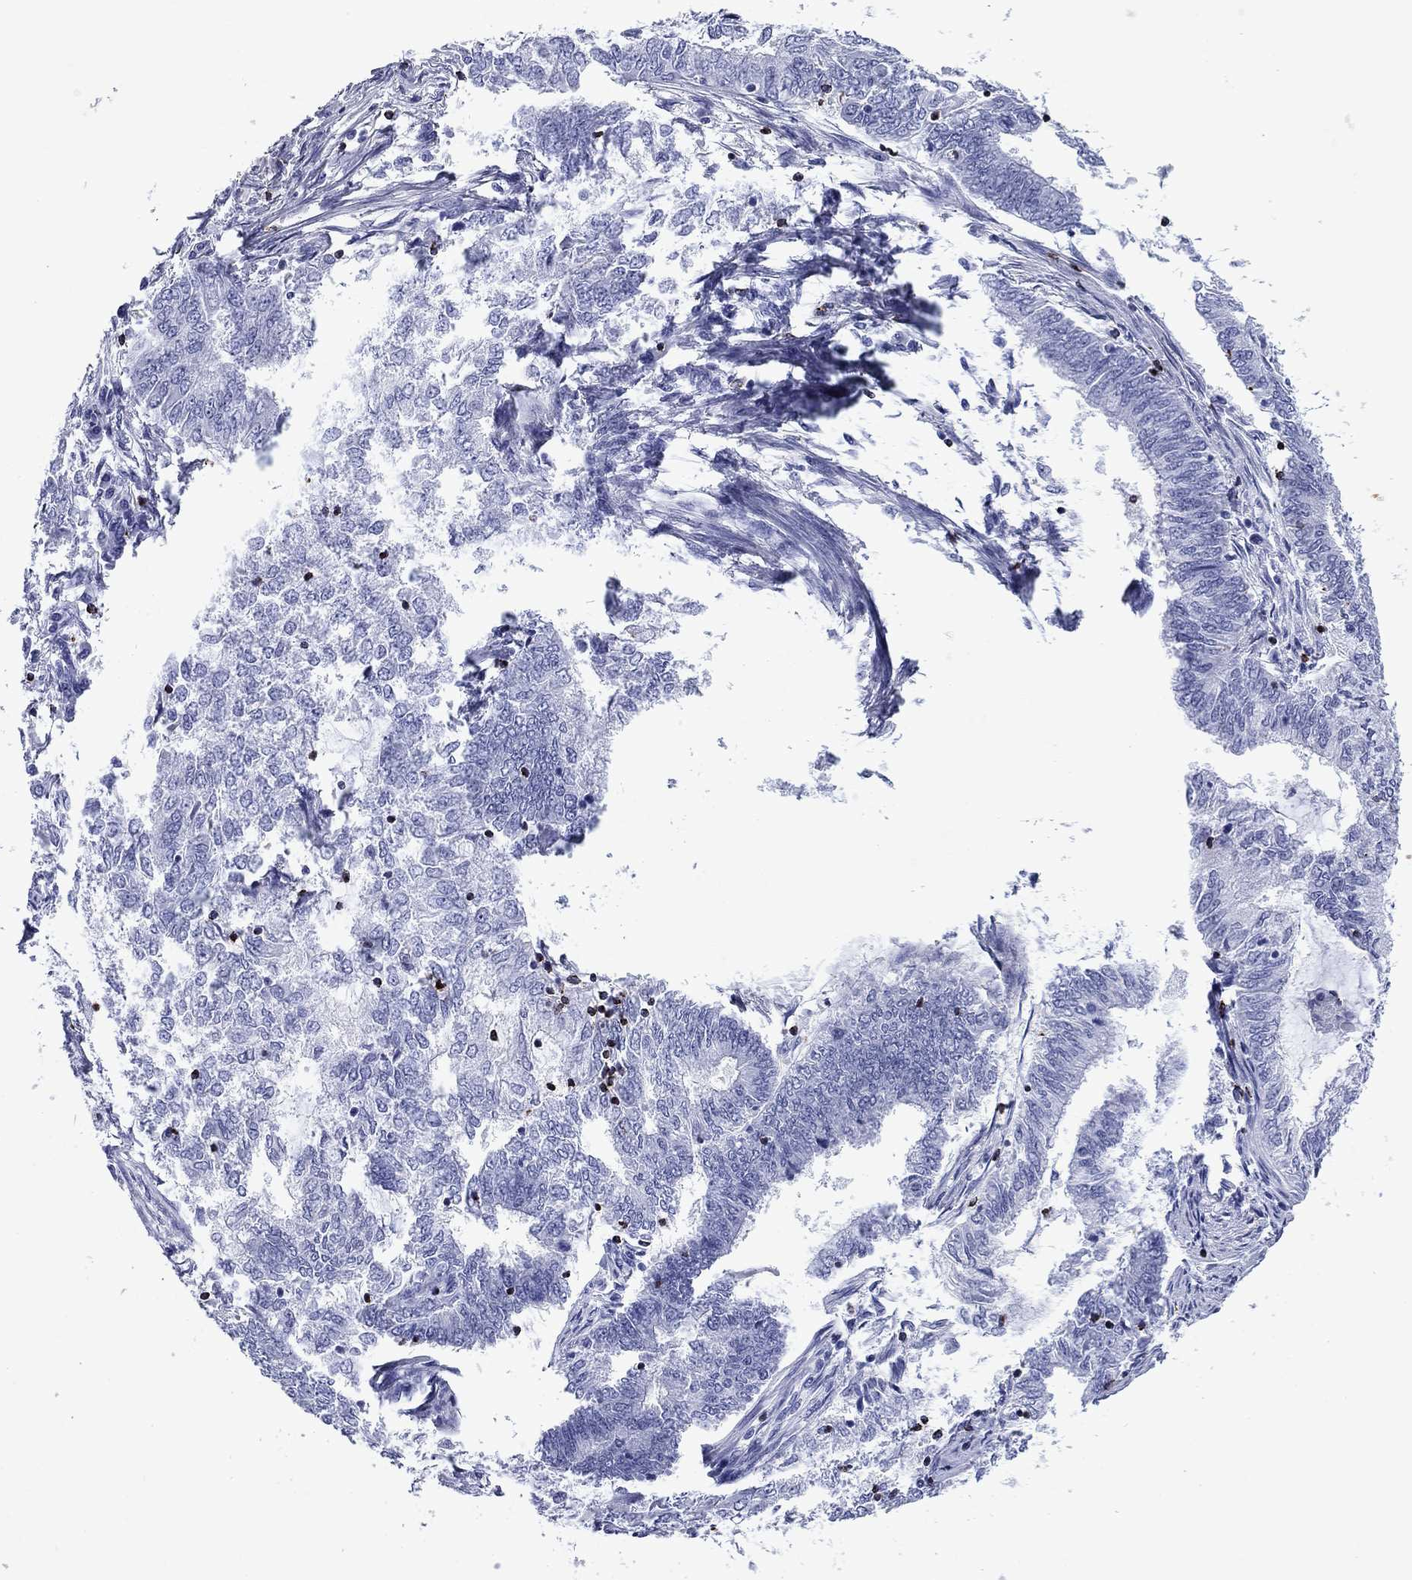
{"staining": {"intensity": "negative", "quantity": "none", "location": "none"}, "tissue": "endometrial cancer", "cell_type": "Tumor cells", "image_type": "cancer", "snomed": [{"axis": "morphology", "description": "Adenocarcinoma, NOS"}, {"axis": "topography", "description": "Endometrium"}], "caption": "IHC image of neoplastic tissue: human endometrial cancer stained with DAB (3,3'-diaminobenzidine) displays no significant protein positivity in tumor cells.", "gene": "GZMK", "patient": {"sex": "female", "age": 62}}